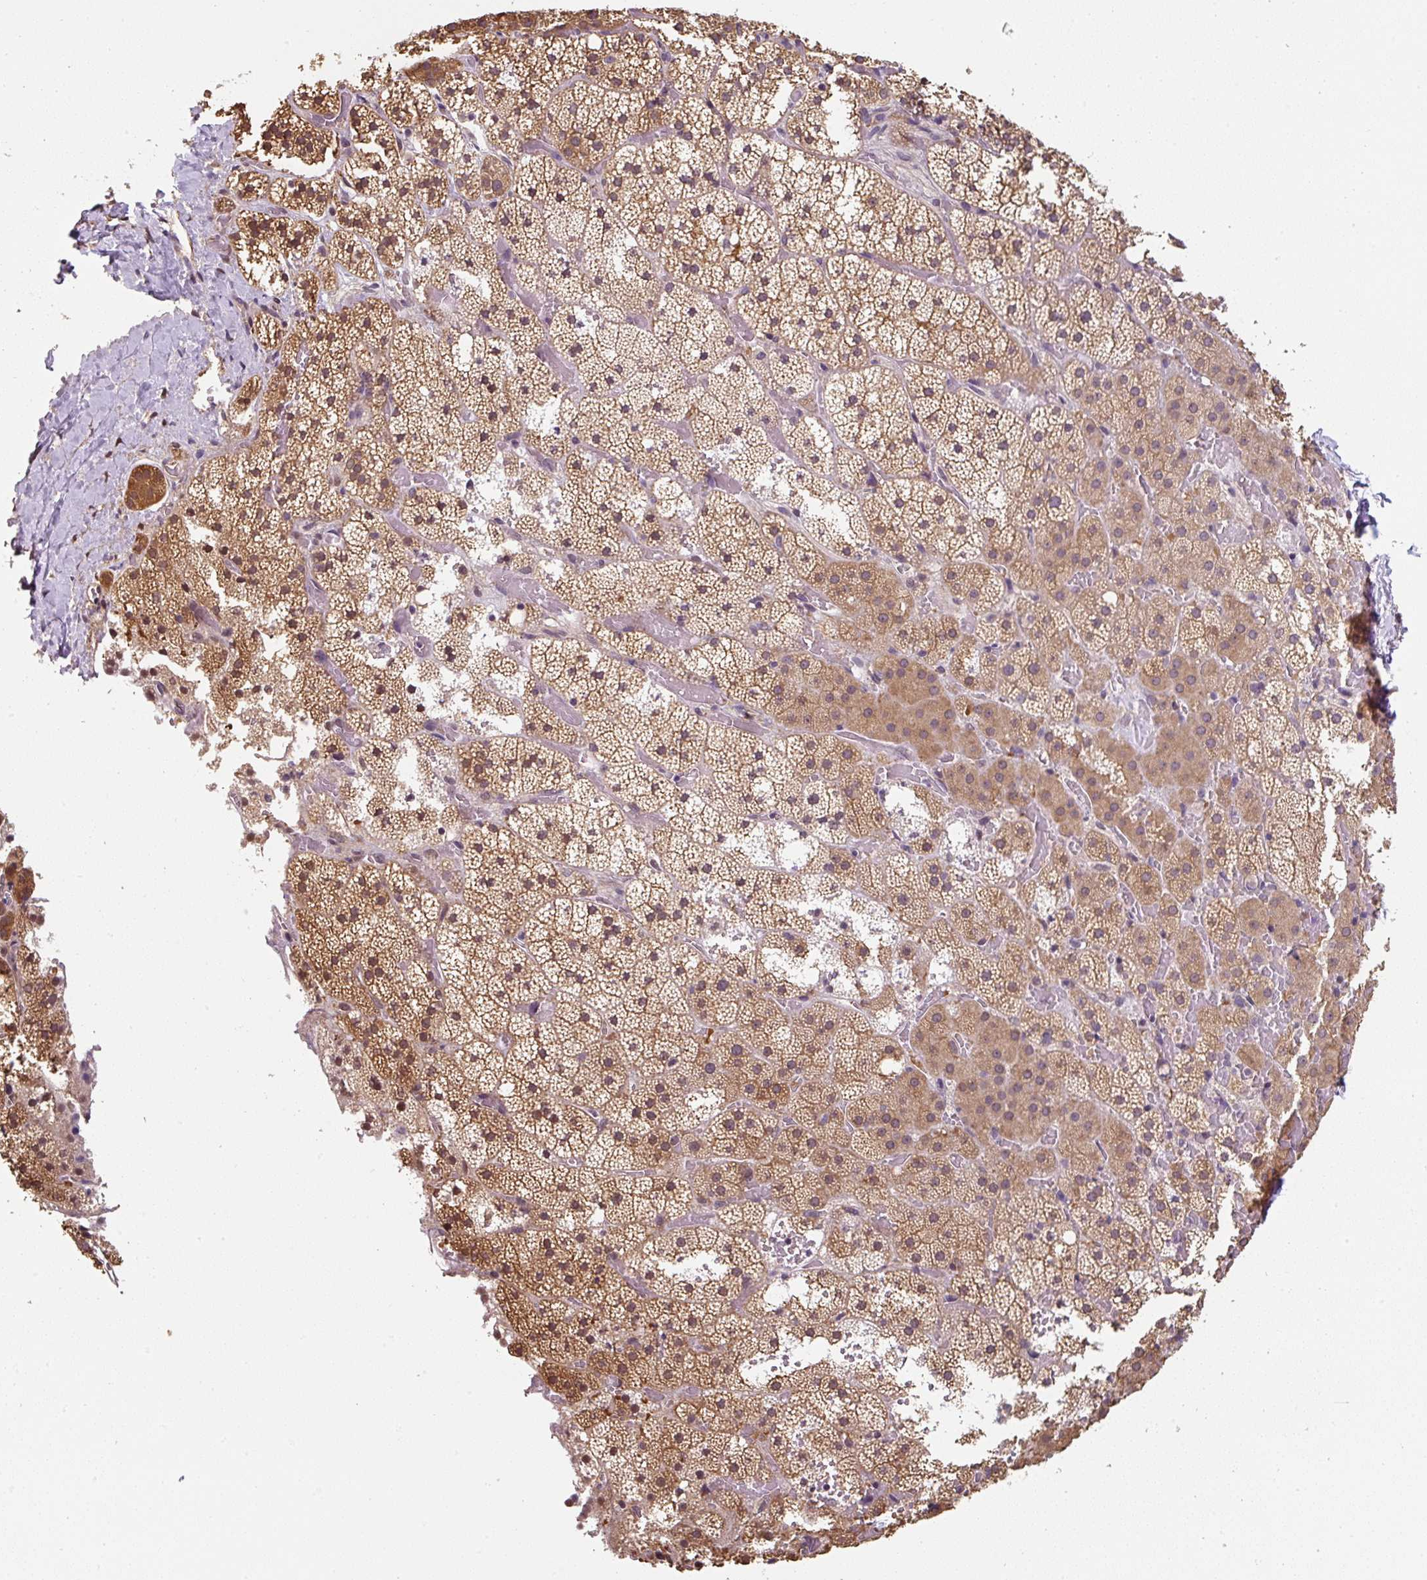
{"staining": {"intensity": "moderate", "quantity": ">75%", "location": "cytoplasmic/membranous,nuclear"}, "tissue": "adrenal gland", "cell_type": "Glandular cells", "image_type": "normal", "snomed": [{"axis": "morphology", "description": "Normal tissue, NOS"}, {"axis": "topography", "description": "Adrenal gland"}], "caption": "Glandular cells demonstrate moderate cytoplasmic/membranous,nuclear staining in approximately >75% of cells in unremarkable adrenal gland. The staining was performed using DAB, with brown indicating positive protein expression. Nuclei are stained blue with hematoxylin.", "gene": "ST13", "patient": {"sex": "male", "age": 53}}